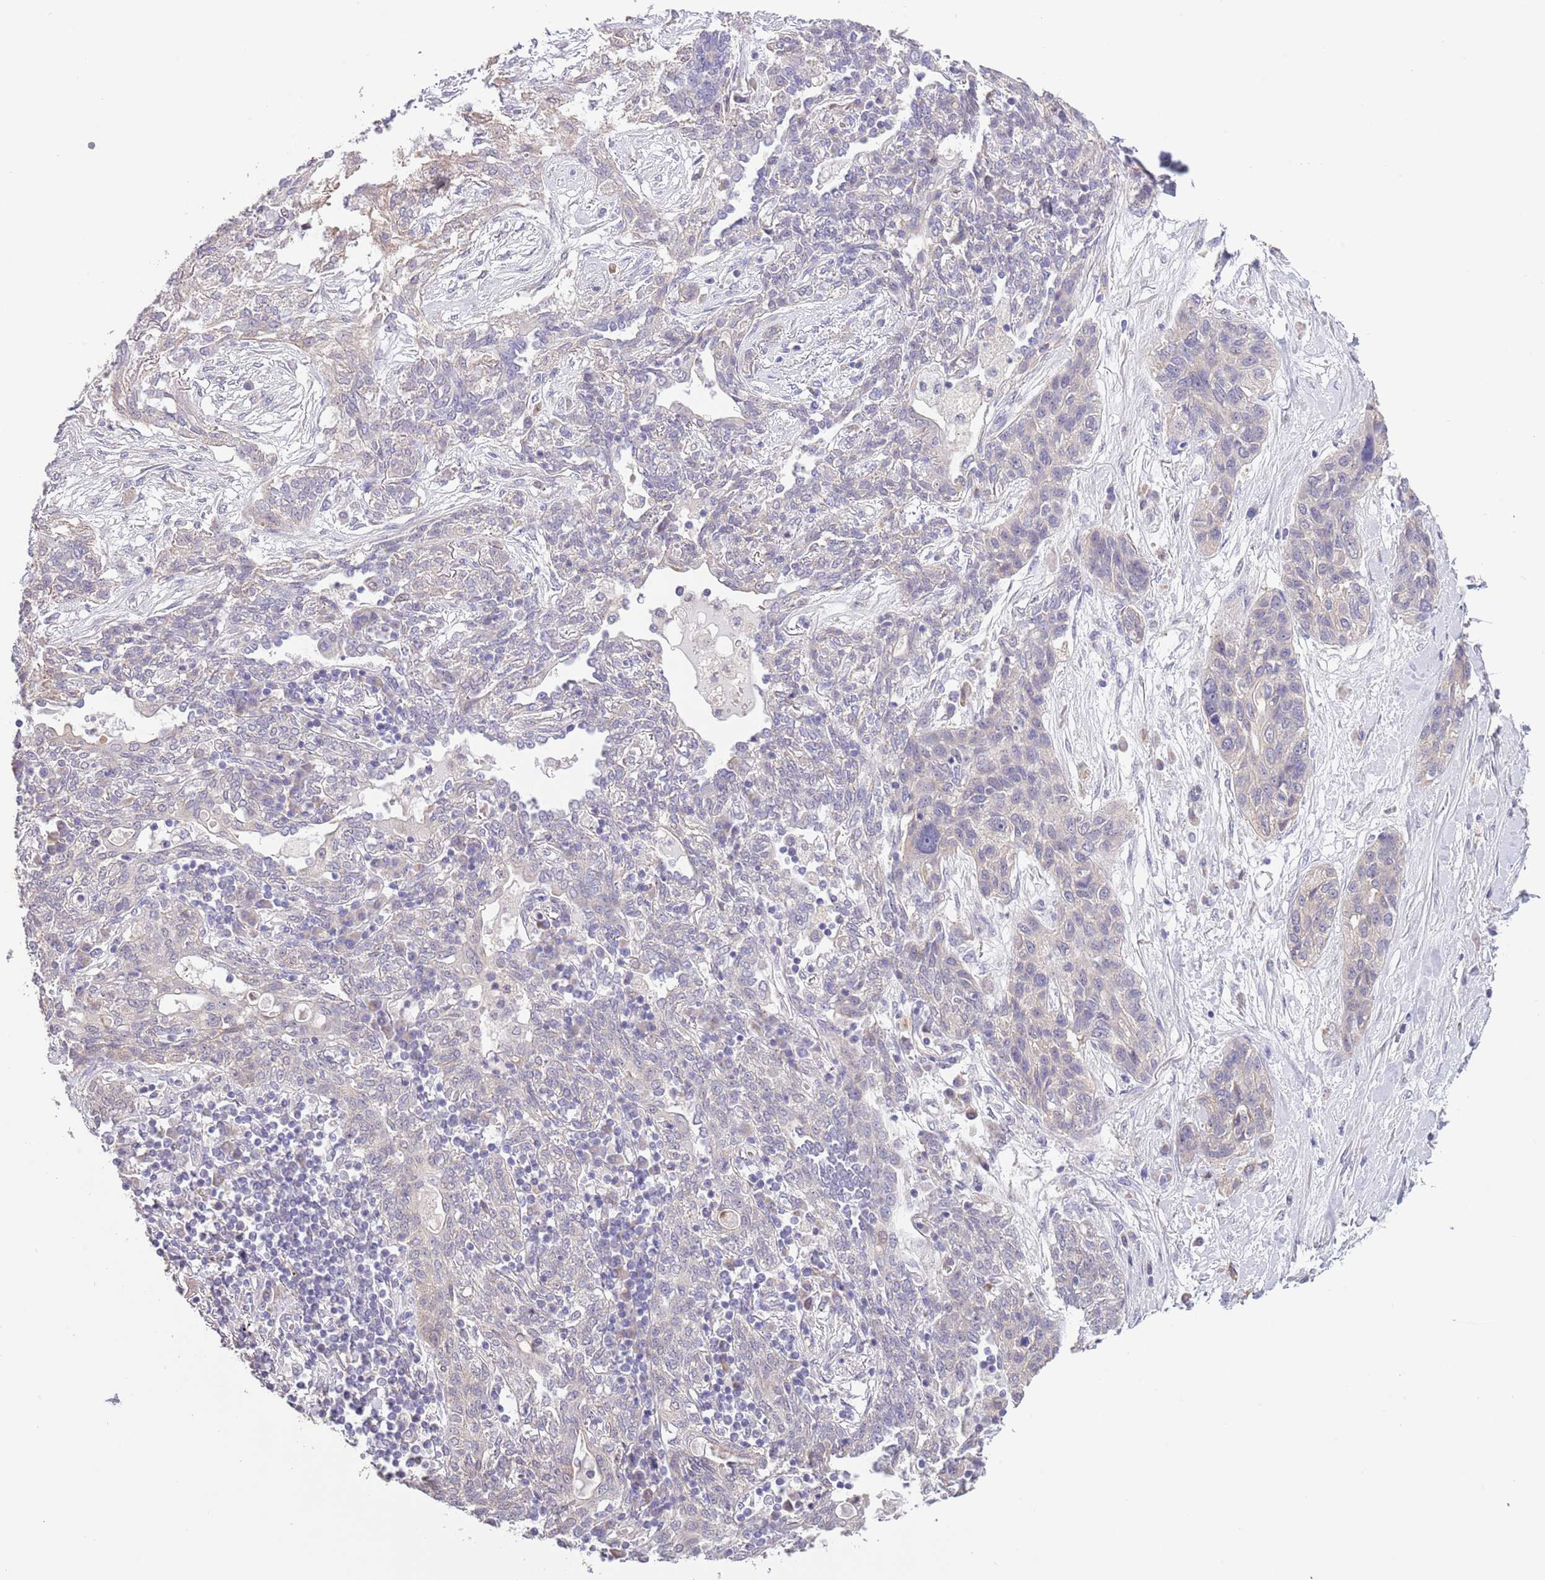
{"staining": {"intensity": "negative", "quantity": "none", "location": "none"}, "tissue": "lung cancer", "cell_type": "Tumor cells", "image_type": "cancer", "snomed": [{"axis": "morphology", "description": "Squamous cell carcinoma, NOS"}, {"axis": "topography", "description": "Lung"}], "caption": "IHC of human lung cancer (squamous cell carcinoma) exhibits no staining in tumor cells.", "gene": "LIPJ", "patient": {"sex": "female", "age": 70}}